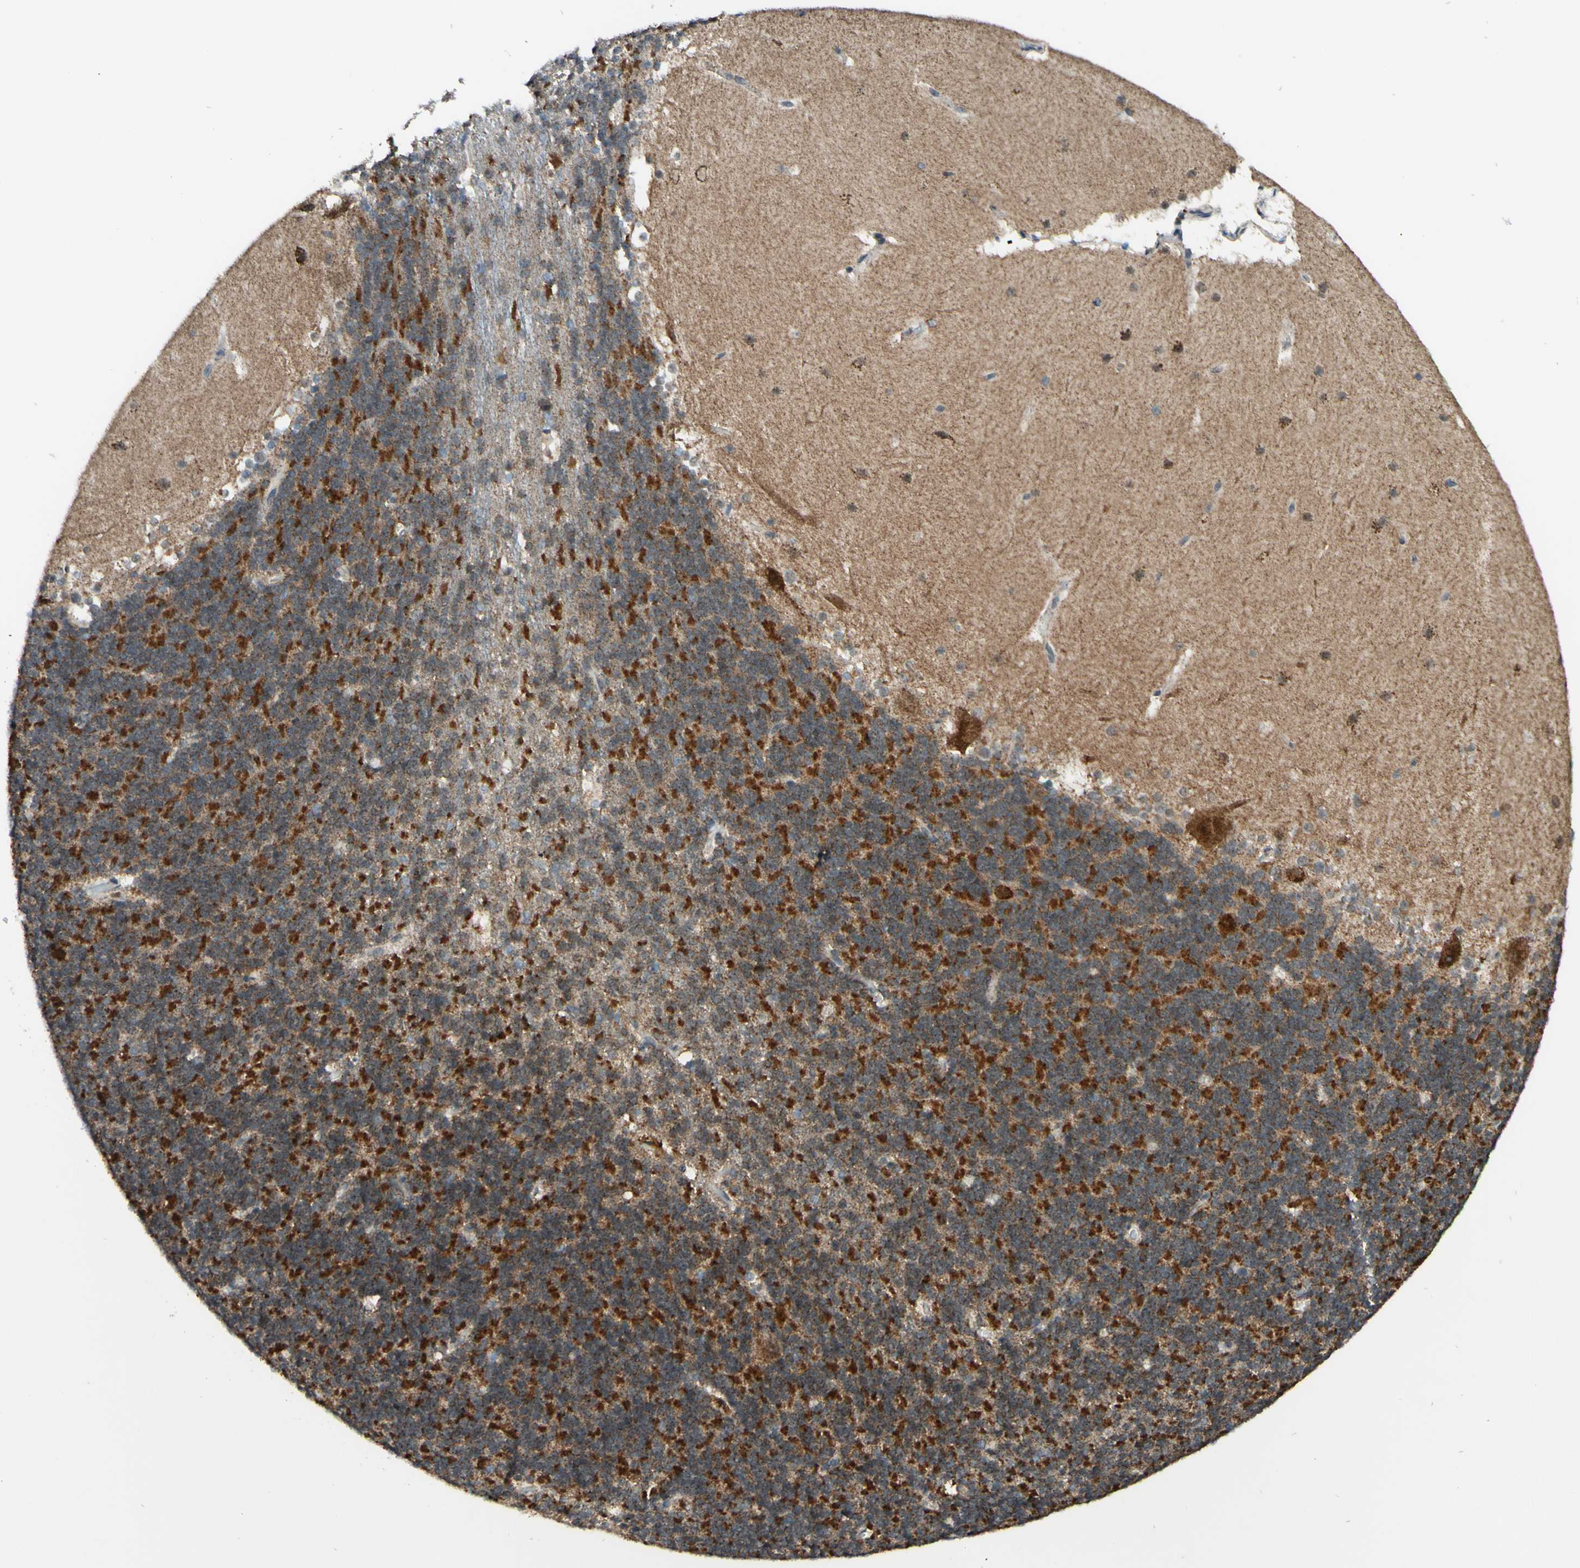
{"staining": {"intensity": "strong", "quantity": "25%-75%", "location": "cytoplasmic/membranous"}, "tissue": "cerebellum", "cell_type": "Cells in granular layer", "image_type": "normal", "snomed": [{"axis": "morphology", "description": "Normal tissue, NOS"}, {"axis": "topography", "description": "Cerebellum"}], "caption": "A histopathology image showing strong cytoplasmic/membranous staining in about 25%-75% of cells in granular layer in benign cerebellum, as visualized by brown immunohistochemical staining.", "gene": "DHRS3", "patient": {"sex": "female", "age": 19}}